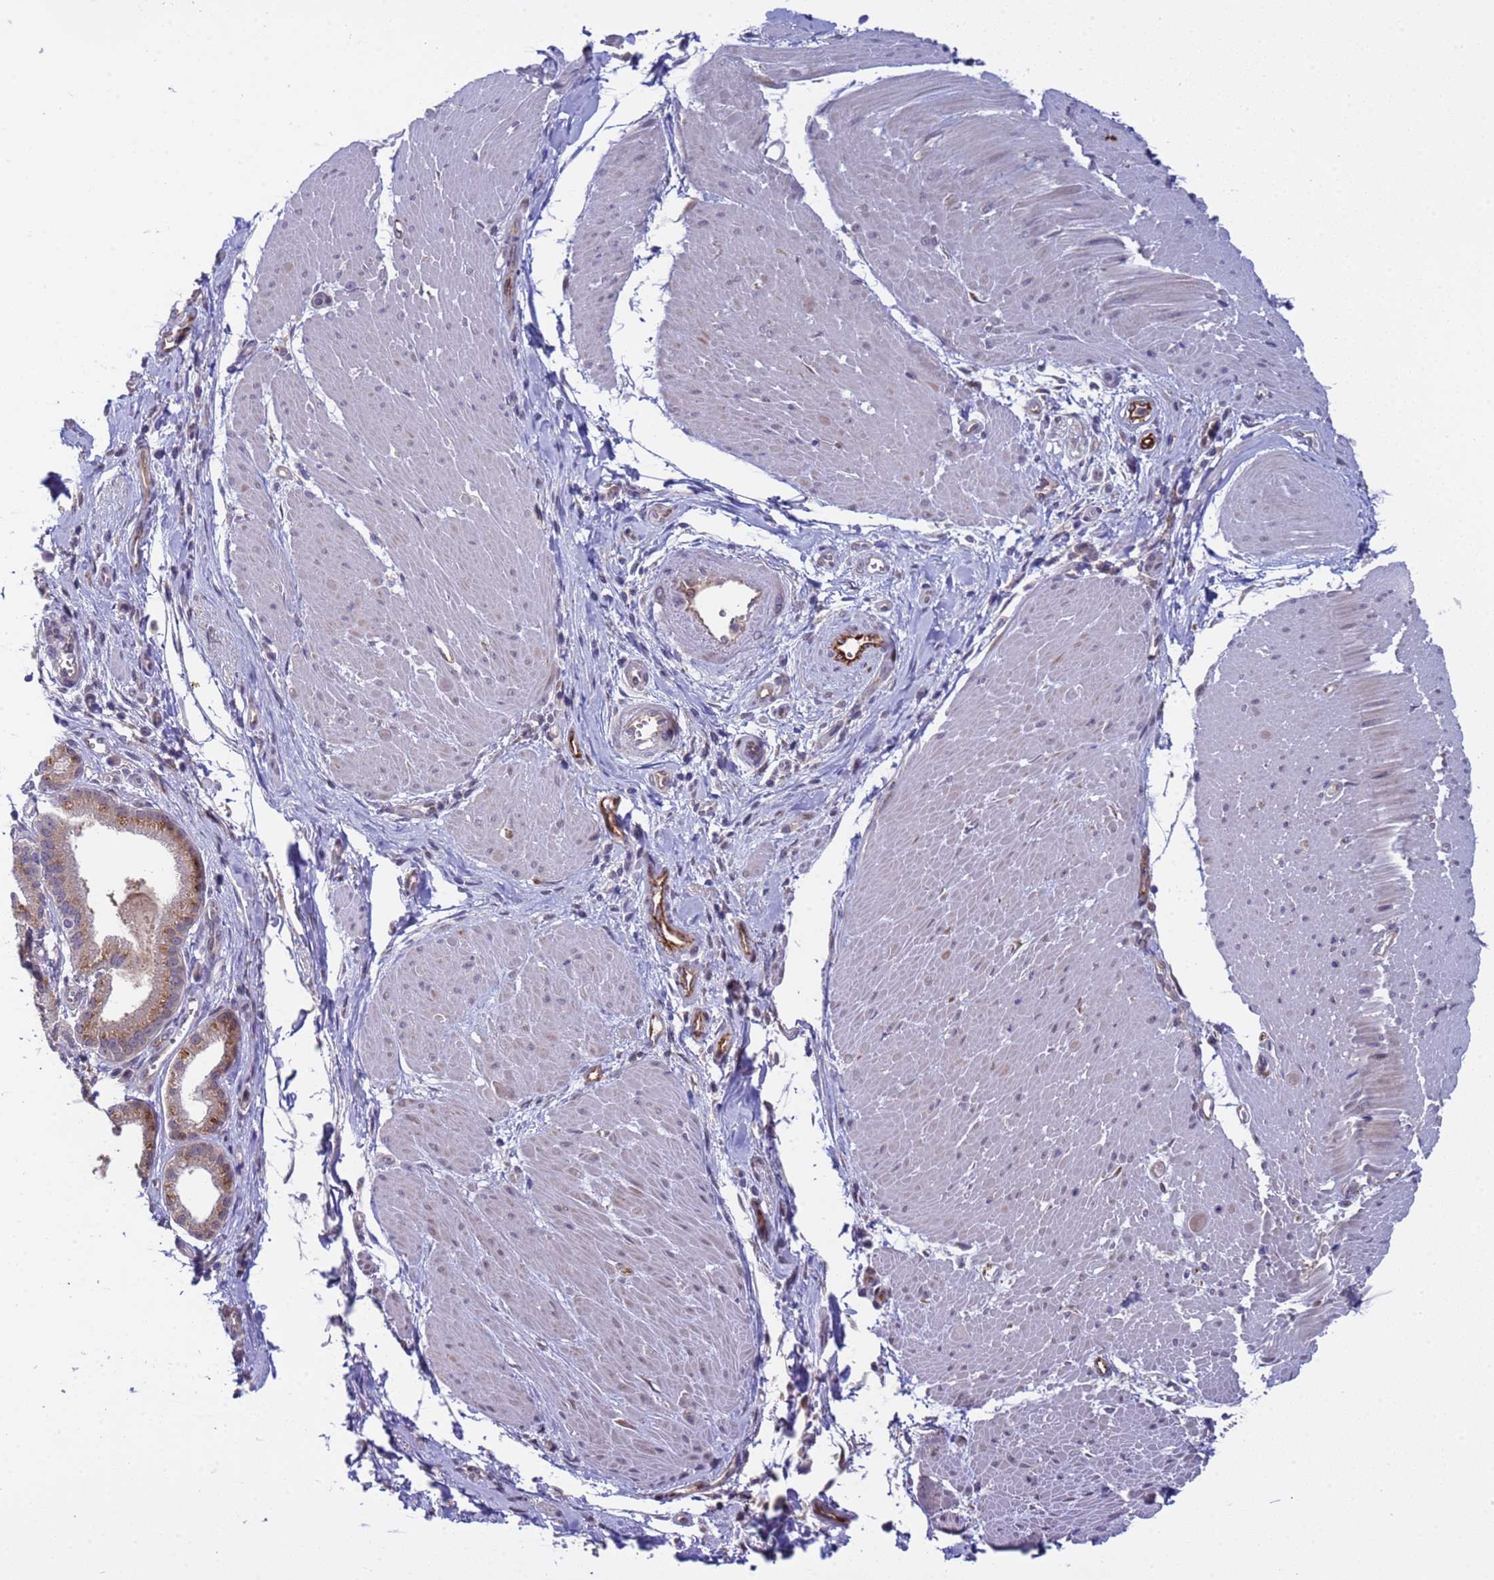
{"staining": {"intensity": "moderate", "quantity": ">75%", "location": "cytoplasmic/membranous"}, "tissue": "pancreatic cancer", "cell_type": "Tumor cells", "image_type": "cancer", "snomed": [{"axis": "morphology", "description": "Adenocarcinoma, NOS"}, {"axis": "topography", "description": "Pancreas"}], "caption": "An immunohistochemistry (IHC) histopathology image of neoplastic tissue is shown. Protein staining in brown labels moderate cytoplasmic/membranous positivity in adenocarcinoma (pancreatic) within tumor cells.", "gene": "ZNF248", "patient": {"sex": "male", "age": 78}}